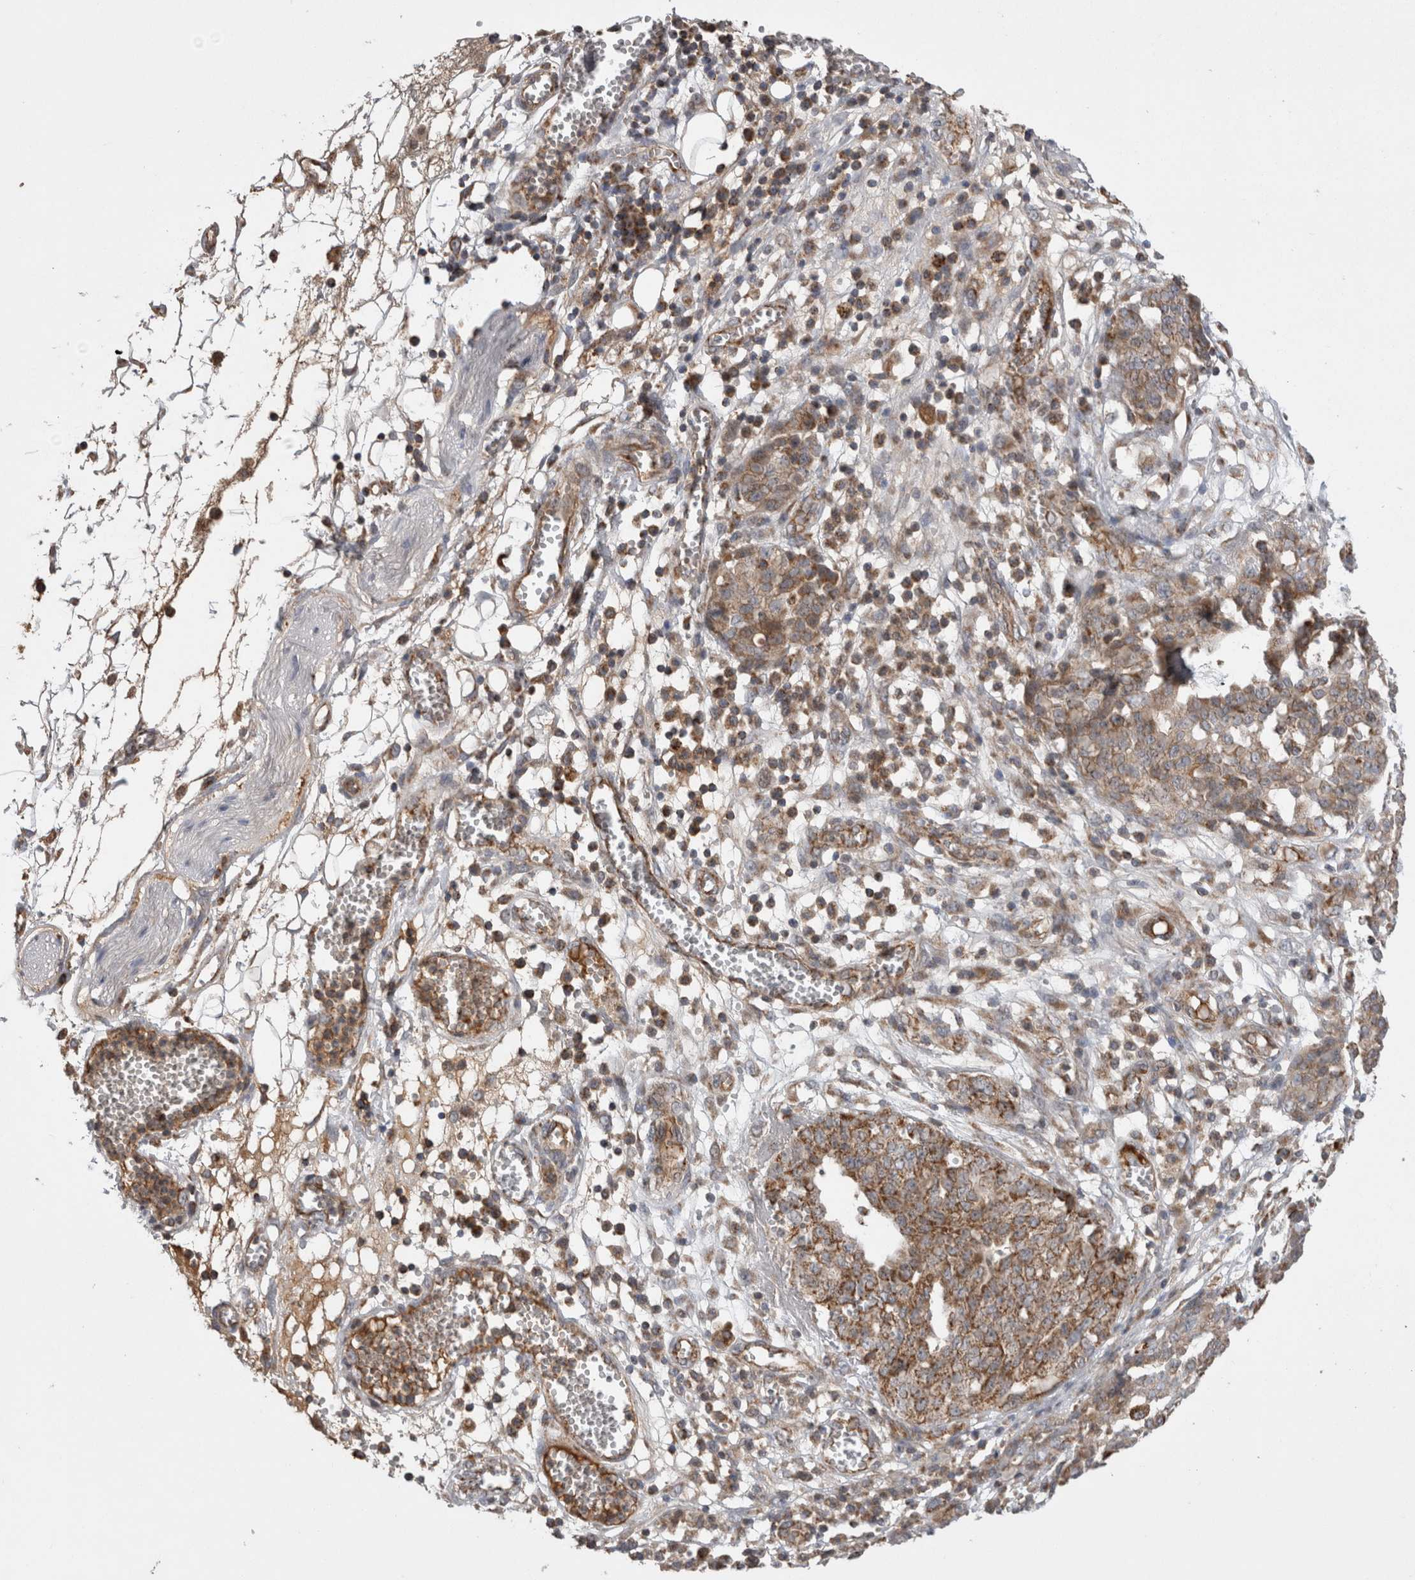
{"staining": {"intensity": "moderate", "quantity": ">75%", "location": "cytoplasmic/membranous"}, "tissue": "ovarian cancer", "cell_type": "Tumor cells", "image_type": "cancer", "snomed": [{"axis": "morphology", "description": "Cystadenocarcinoma, serous, NOS"}, {"axis": "topography", "description": "Soft tissue"}, {"axis": "topography", "description": "Ovary"}], "caption": "This histopathology image shows immunohistochemistry (IHC) staining of human serous cystadenocarcinoma (ovarian), with medium moderate cytoplasmic/membranous staining in about >75% of tumor cells.", "gene": "DARS2", "patient": {"sex": "female", "age": 57}}